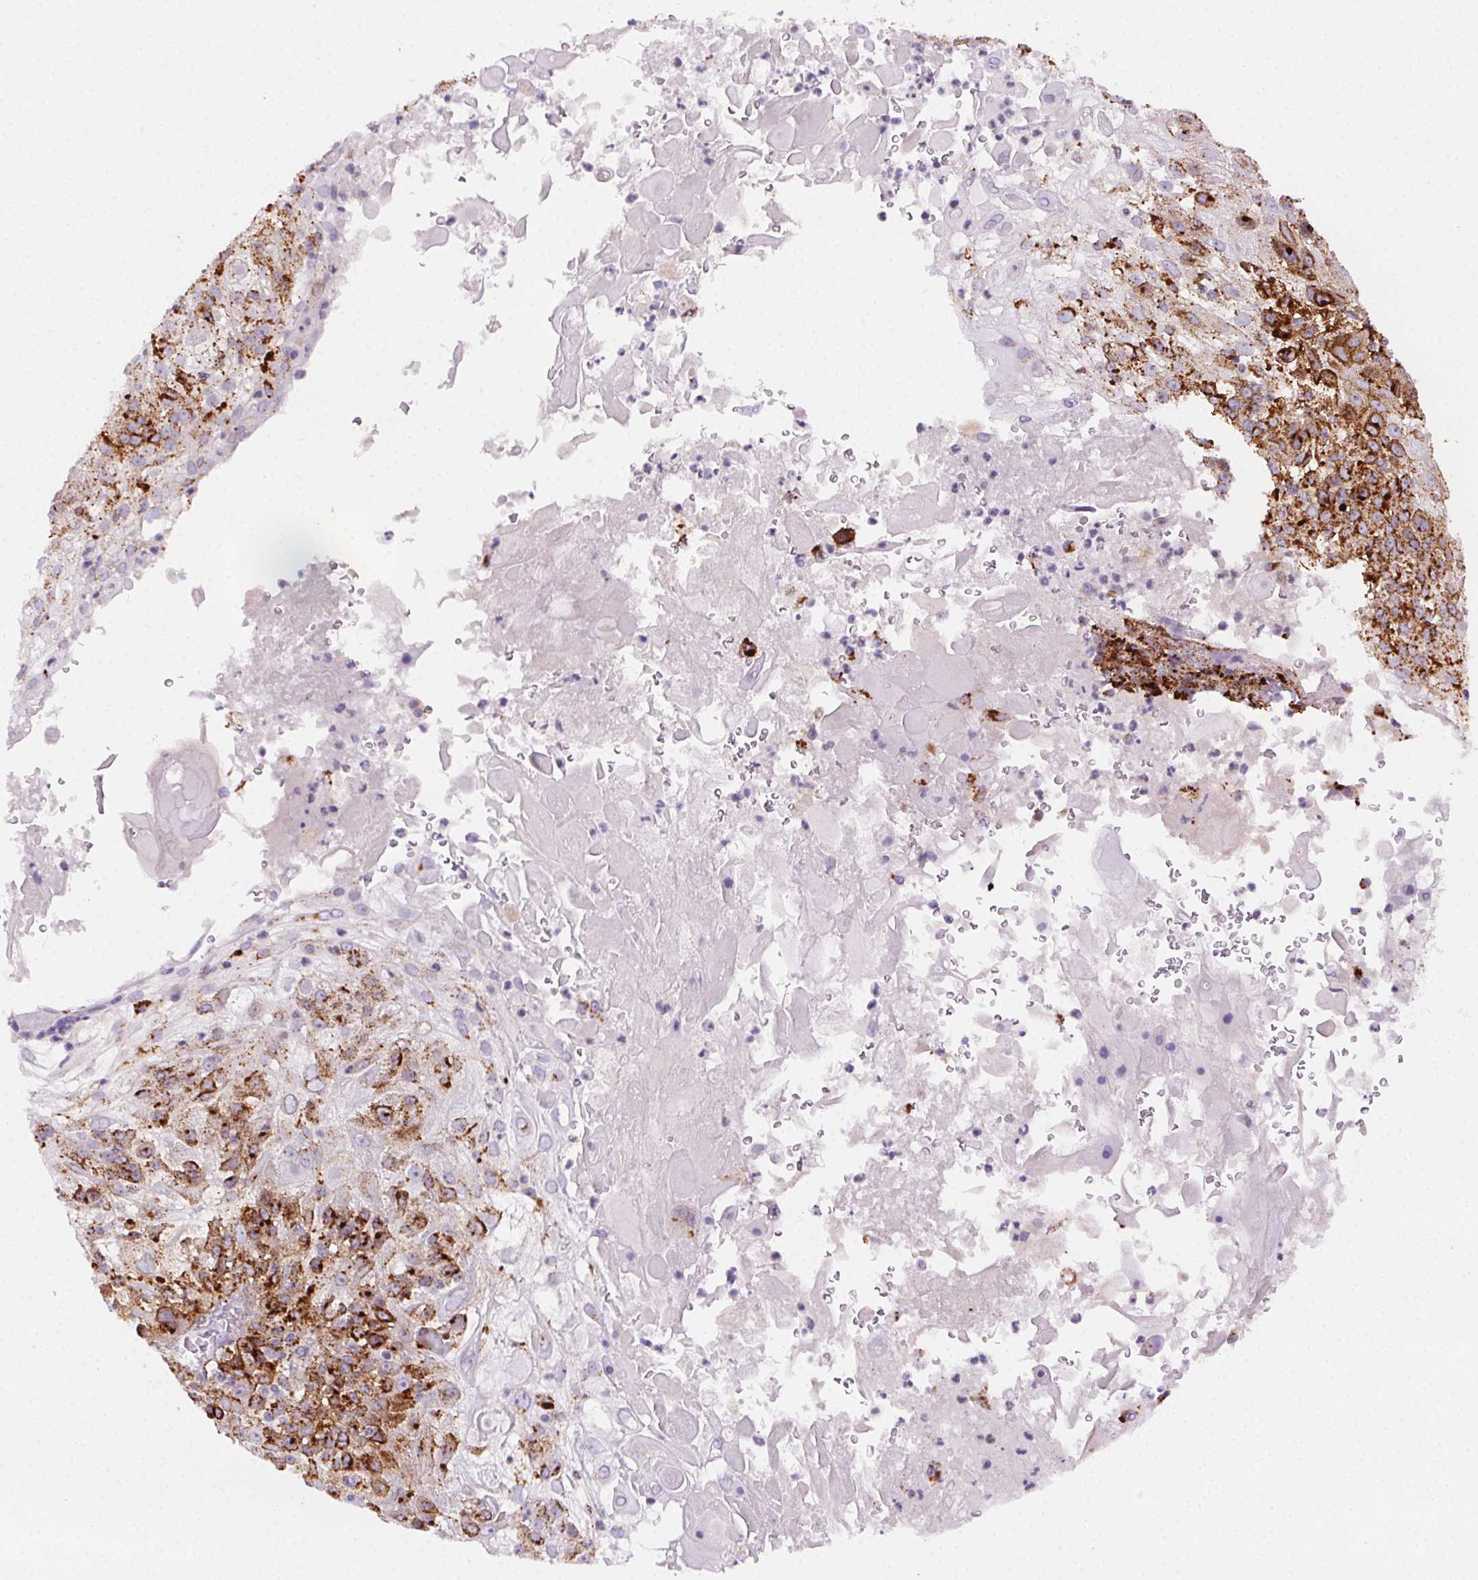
{"staining": {"intensity": "strong", "quantity": "25%-75%", "location": "cytoplasmic/membranous"}, "tissue": "skin cancer", "cell_type": "Tumor cells", "image_type": "cancer", "snomed": [{"axis": "morphology", "description": "Normal tissue, NOS"}, {"axis": "morphology", "description": "Squamous cell carcinoma, NOS"}, {"axis": "topography", "description": "Skin"}], "caption": "Immunohistochemistry staining of squamous cell carcinoma (skin), which shows high levels of strong cytoplasmic/membranous staining in about 25%-75% of tumor cells indicating strong cytoplasmic/membranous protein positivity. The staining was performed using DAB (3,3'-diaminobenzidine) (brown) for protein detection and nuclei were counterstained in hematoxylin (blue).", "gene": "SCPEP1", "patient": {"sex": "female", "age": 83}}